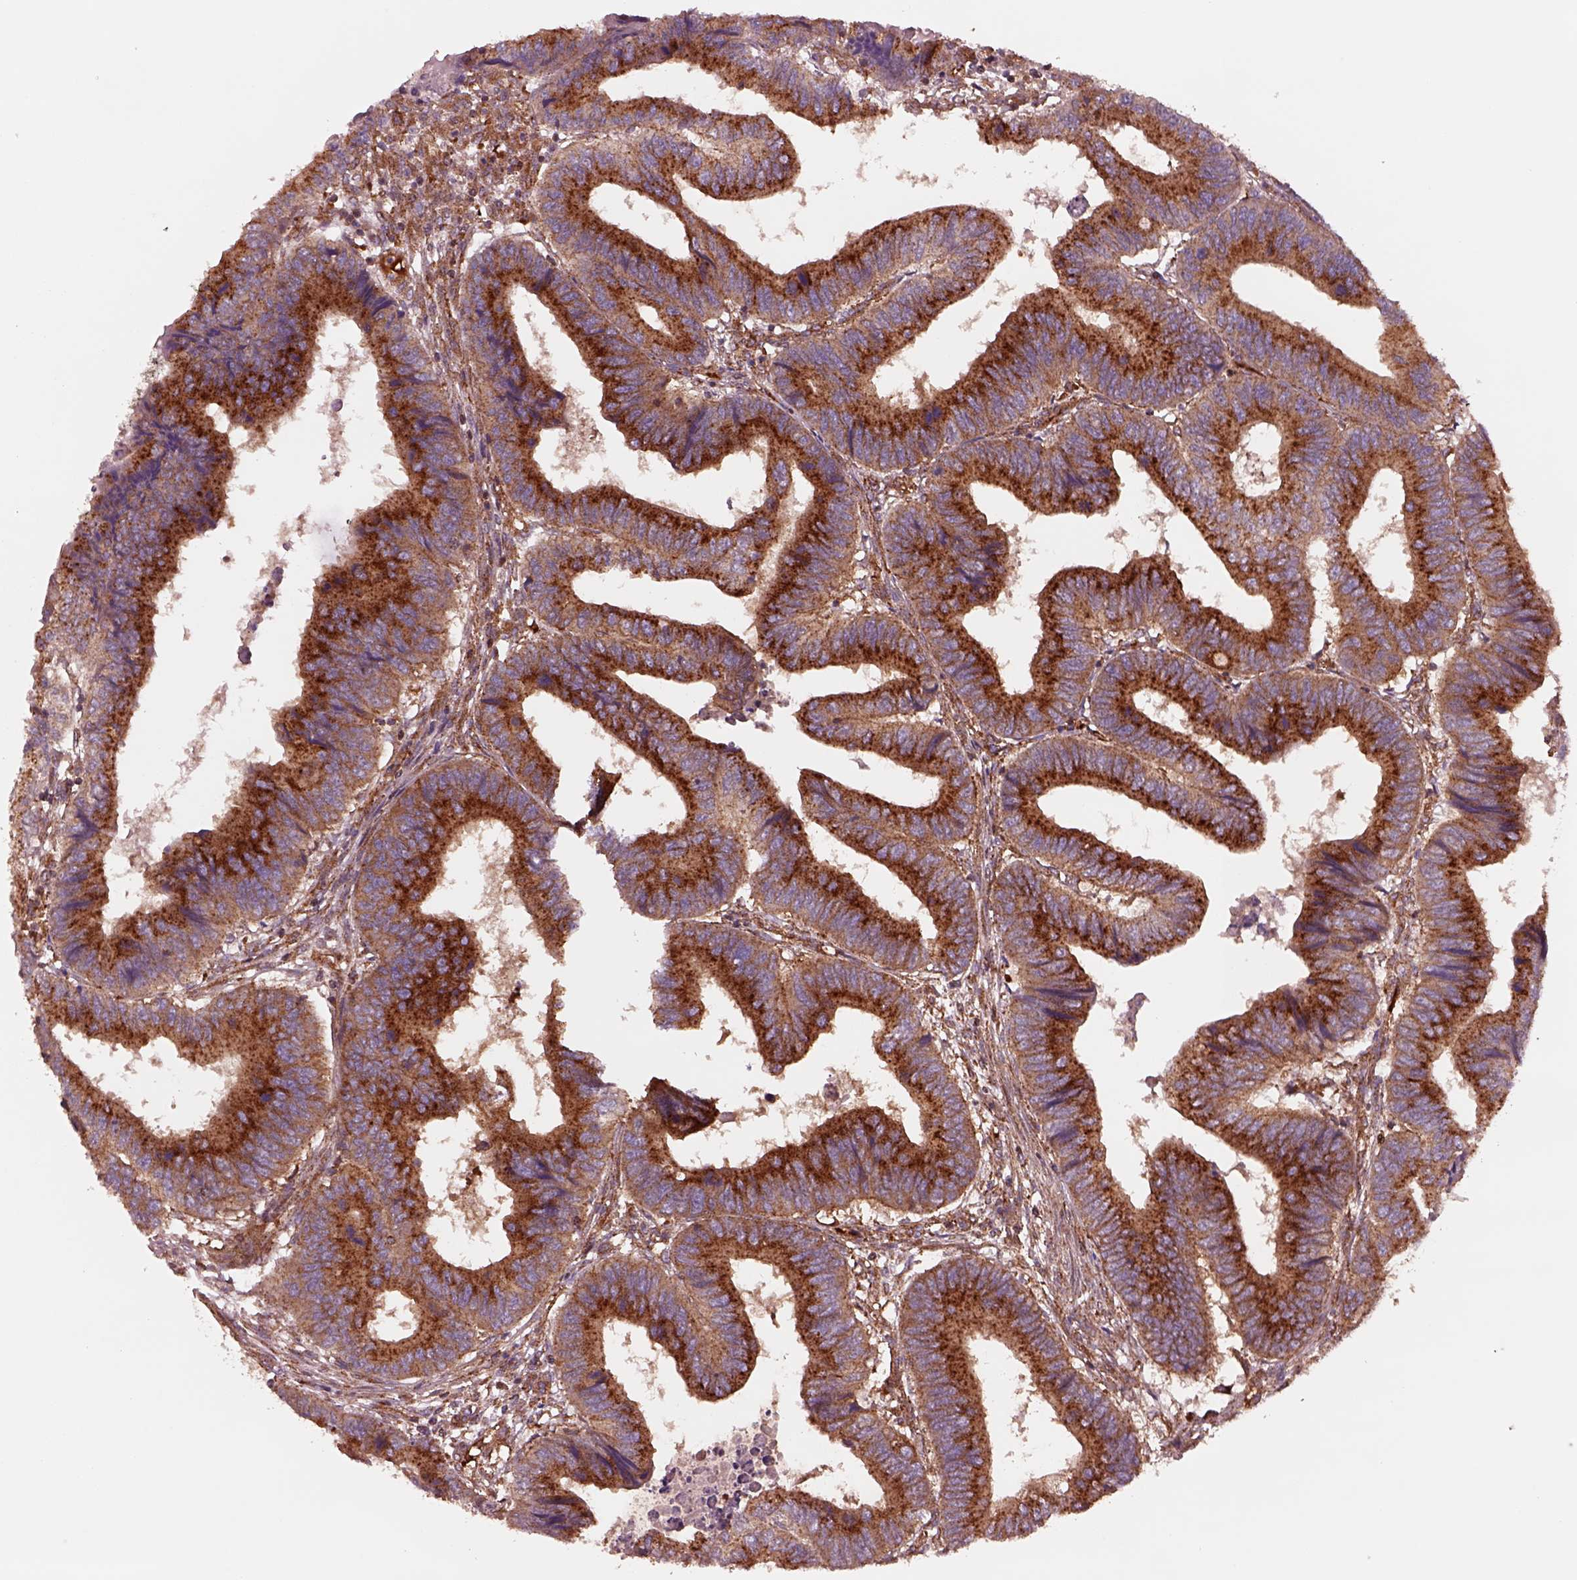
{"staining": {"intensity": "strong", "quantity": ">75%", "location": "cytoplasmic/membranous"}, "tissue": "colorectal cancer", "cell_type": "Tumor cells", "image_type": "cancer", "snomed": [{"axis": "morphology", "description": "Adenocarcinoma, NOS"}, {"axis": "topography", "description": "Colon"}], "caption": "An image of colorectal cancer stained for a protein demonstrates strong cytoplasmic/membranous brown staining in tumor cells. (Brightfield microscopy of DAB IHC at high magnification).", "gene": "WASHC2A", "patient": {"sex": "male", "age": 53}}